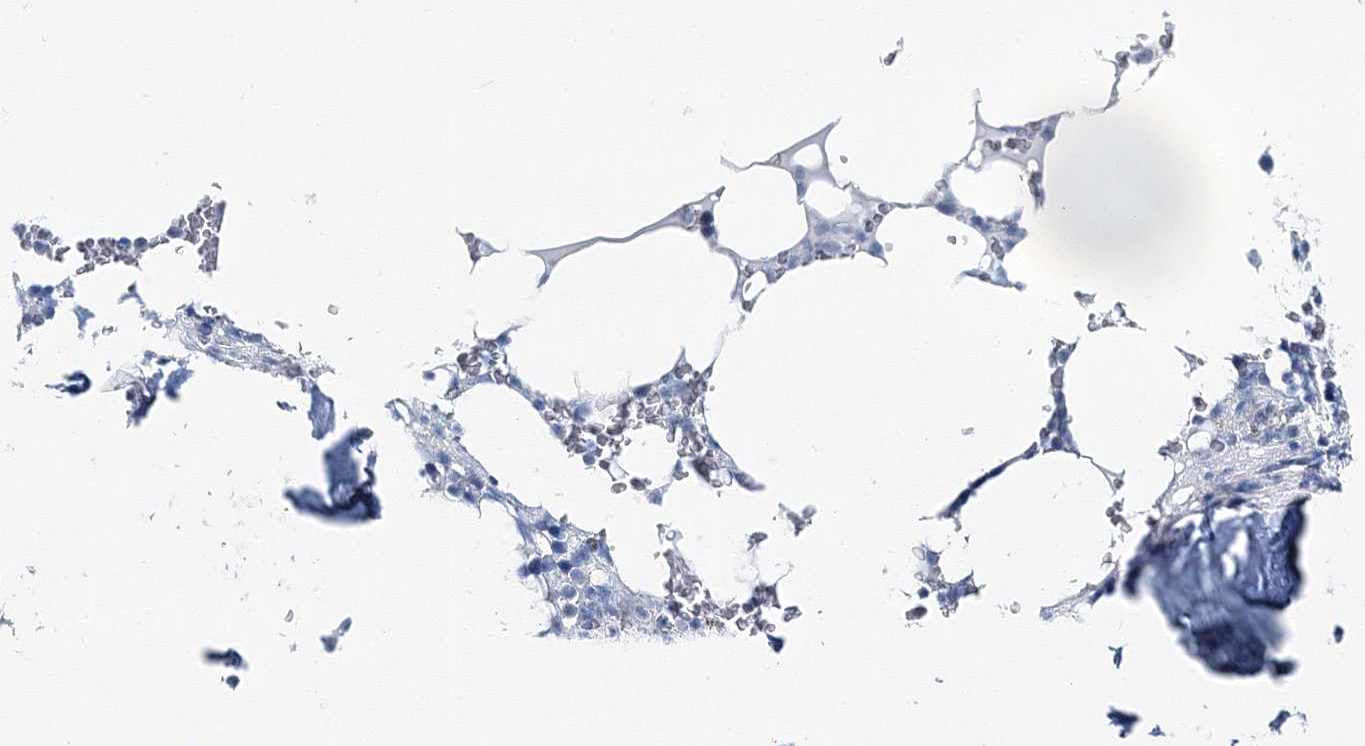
{"staining": {"intensity": "moderate", "quantity": "<25%", "location": "cytoplasmic/membranous"}, "tissue": "bone marrow", "cell_type": "Hematopoietic cells", "image_type": "normal", "snomed": [{"axis": "morphology", "description": "Normal tissue, NOS"}, {"axis": "topography", "description": "Bone marrow"}], "caption": "Protein expression analysis of benign bone marrow shows moderate cytoplasmic/membranous positivity in about <25% of hematopoietic cells.", "gene": "GABARAPL2", "patient": {"sex": "male", "age": 58}}